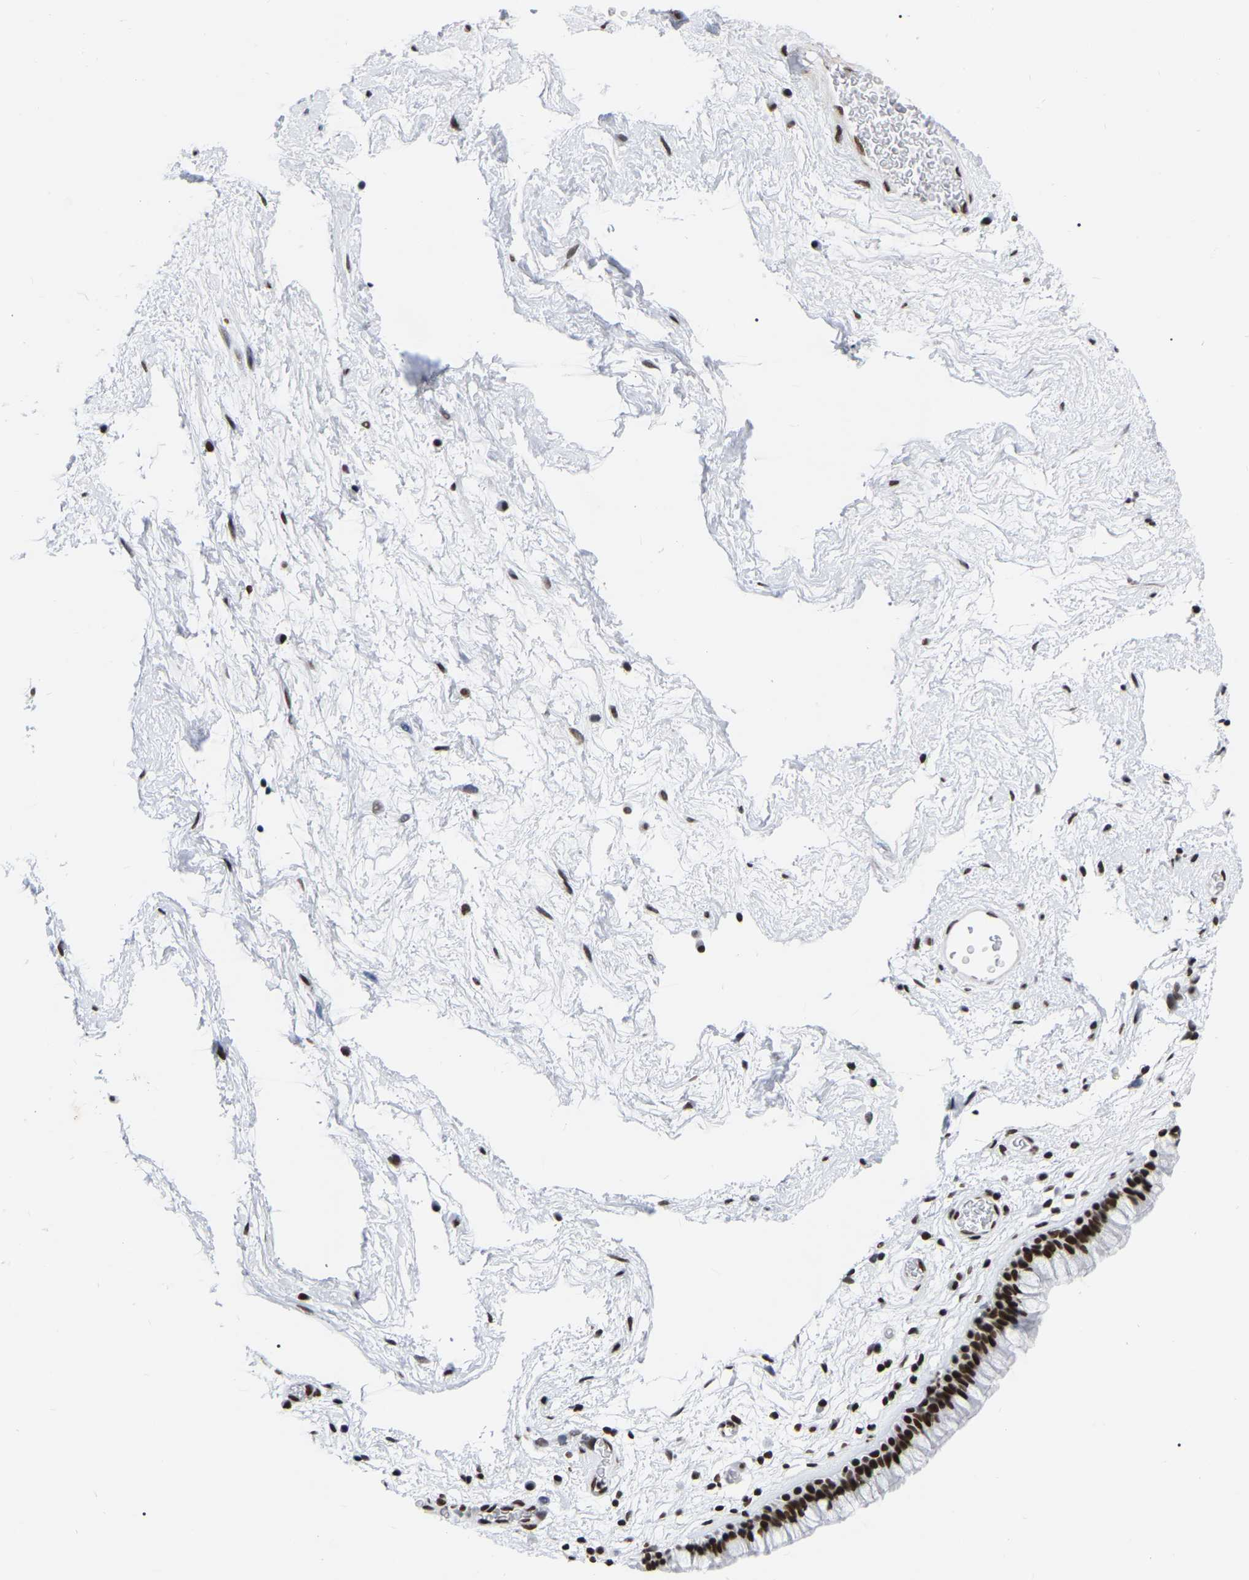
{"staining": {"intensity": "strong", "quantity": ">75%", "location": "nuclear"}, "tissue": "nasopharynx", "cell_type": "Respiratory epithelial cells", "image_type": "normal", "snomed": [{"axis": "morphology", "description": "Normal tissue, NOS"}, {"axis": "morphology", "description": "Inflammation, NOS"}, {"axis": "topography", "description": "Nasopharynx"}], "caption": "An IHC micrograph of unremarkable tissue is shown. Protein staining in brown shows strong nuclear positivity in nasopharynx within respiratory epithelial cells. (DAB (3,3'-diaminobenzidine) = brown stain, brightfield microscopy at high magnification).", "gene": "PRCC", "patient": {"sex": "male", "age": 48}}